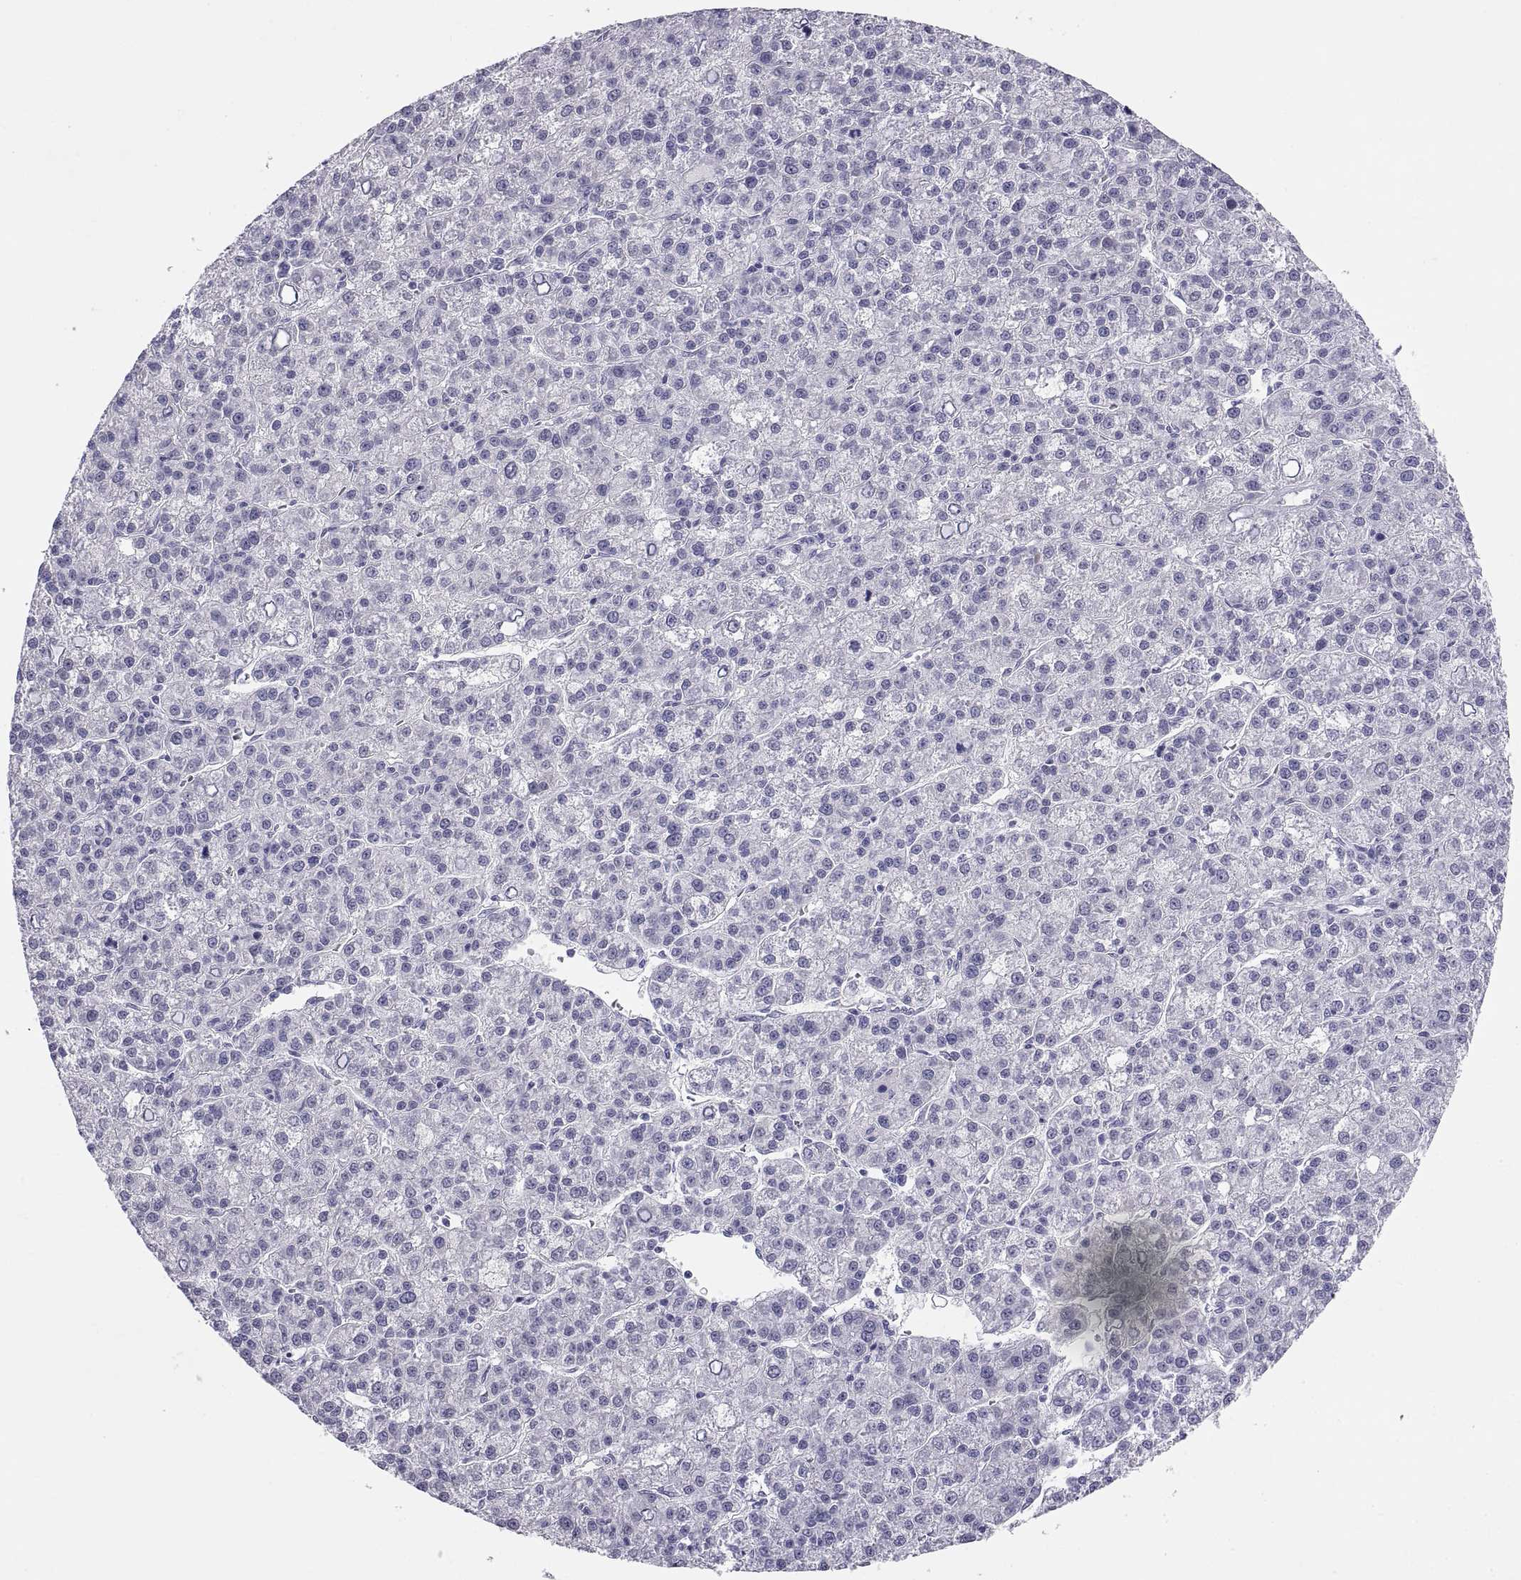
{"staining": {"intensity": "negative", "quantity": "none", "location": "none"}, "tissue": "liver cancer", "cell_type": "Tumor cells", "image_type": "cancer", "snomed": [{"axis": "morphology", "description": "Carcinoma, Hepatocellular, NOS"}, {"axis": "topography", "description": "Liver"}], "caption": "A photomicrograph of liver cancer (hepatocellular carcinoma) stained for a protein exhibits no brown staining in tumor cells.", "gene": "TEX13A", "patient": {"sex": "female", "age": 60}}